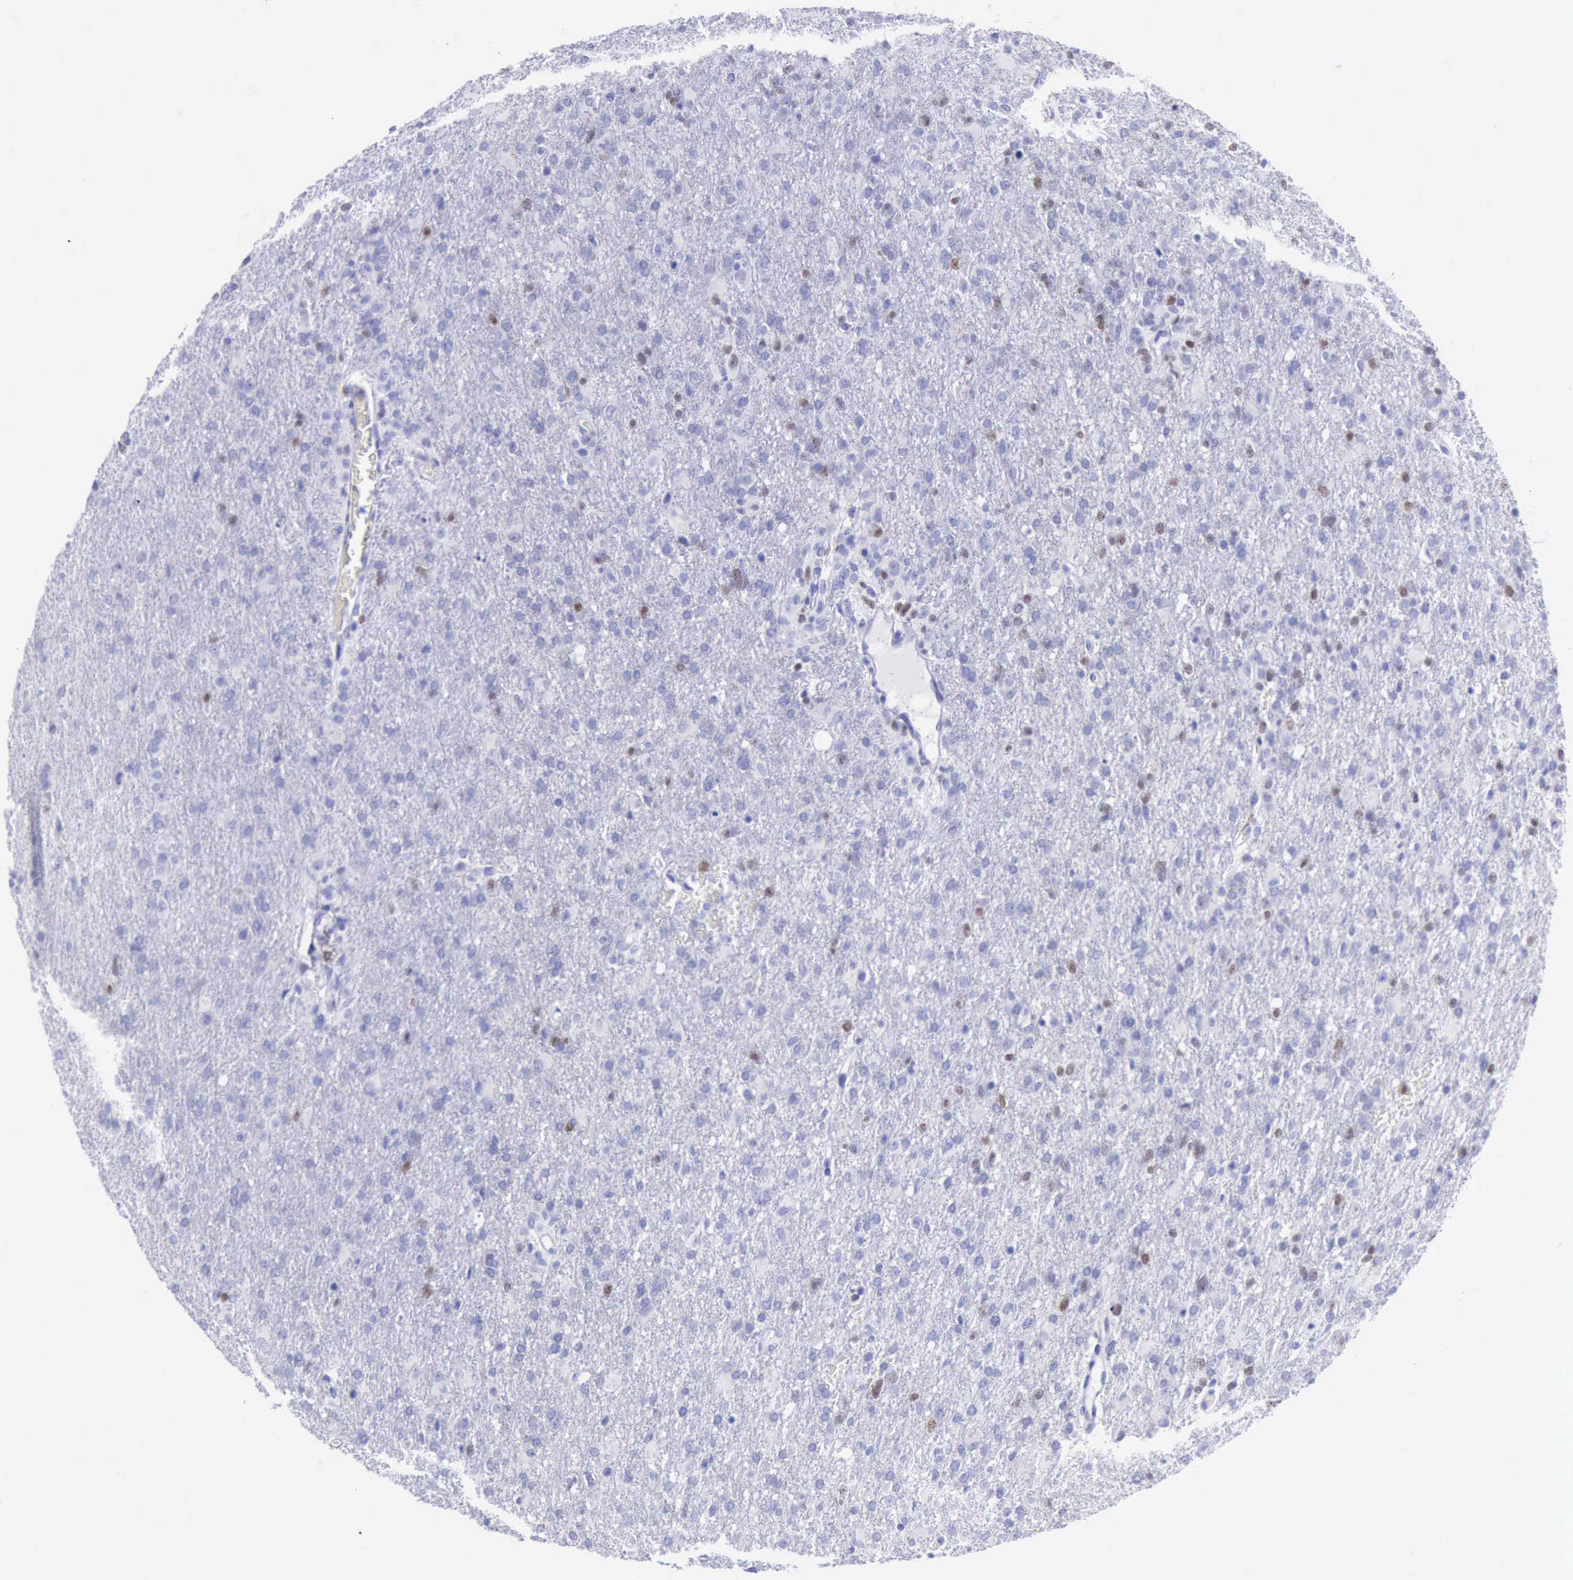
{"staining": {"intensity": "weak", "quantity": "<25%", "location": "nuclear"}, "tissue": "glioma", "cell_type": "Tumor cells", "image_type": "cancer", "snomed": [{"axis": "morphology", "description": "Glioma, malignant, High grade"}, {"axis": "topography", "description": "Brain"}], "caption": "Tumor cells show no significant staining in glioma.", "gene": "MCM2", "patient": {"sex": "male", "age": 68}}